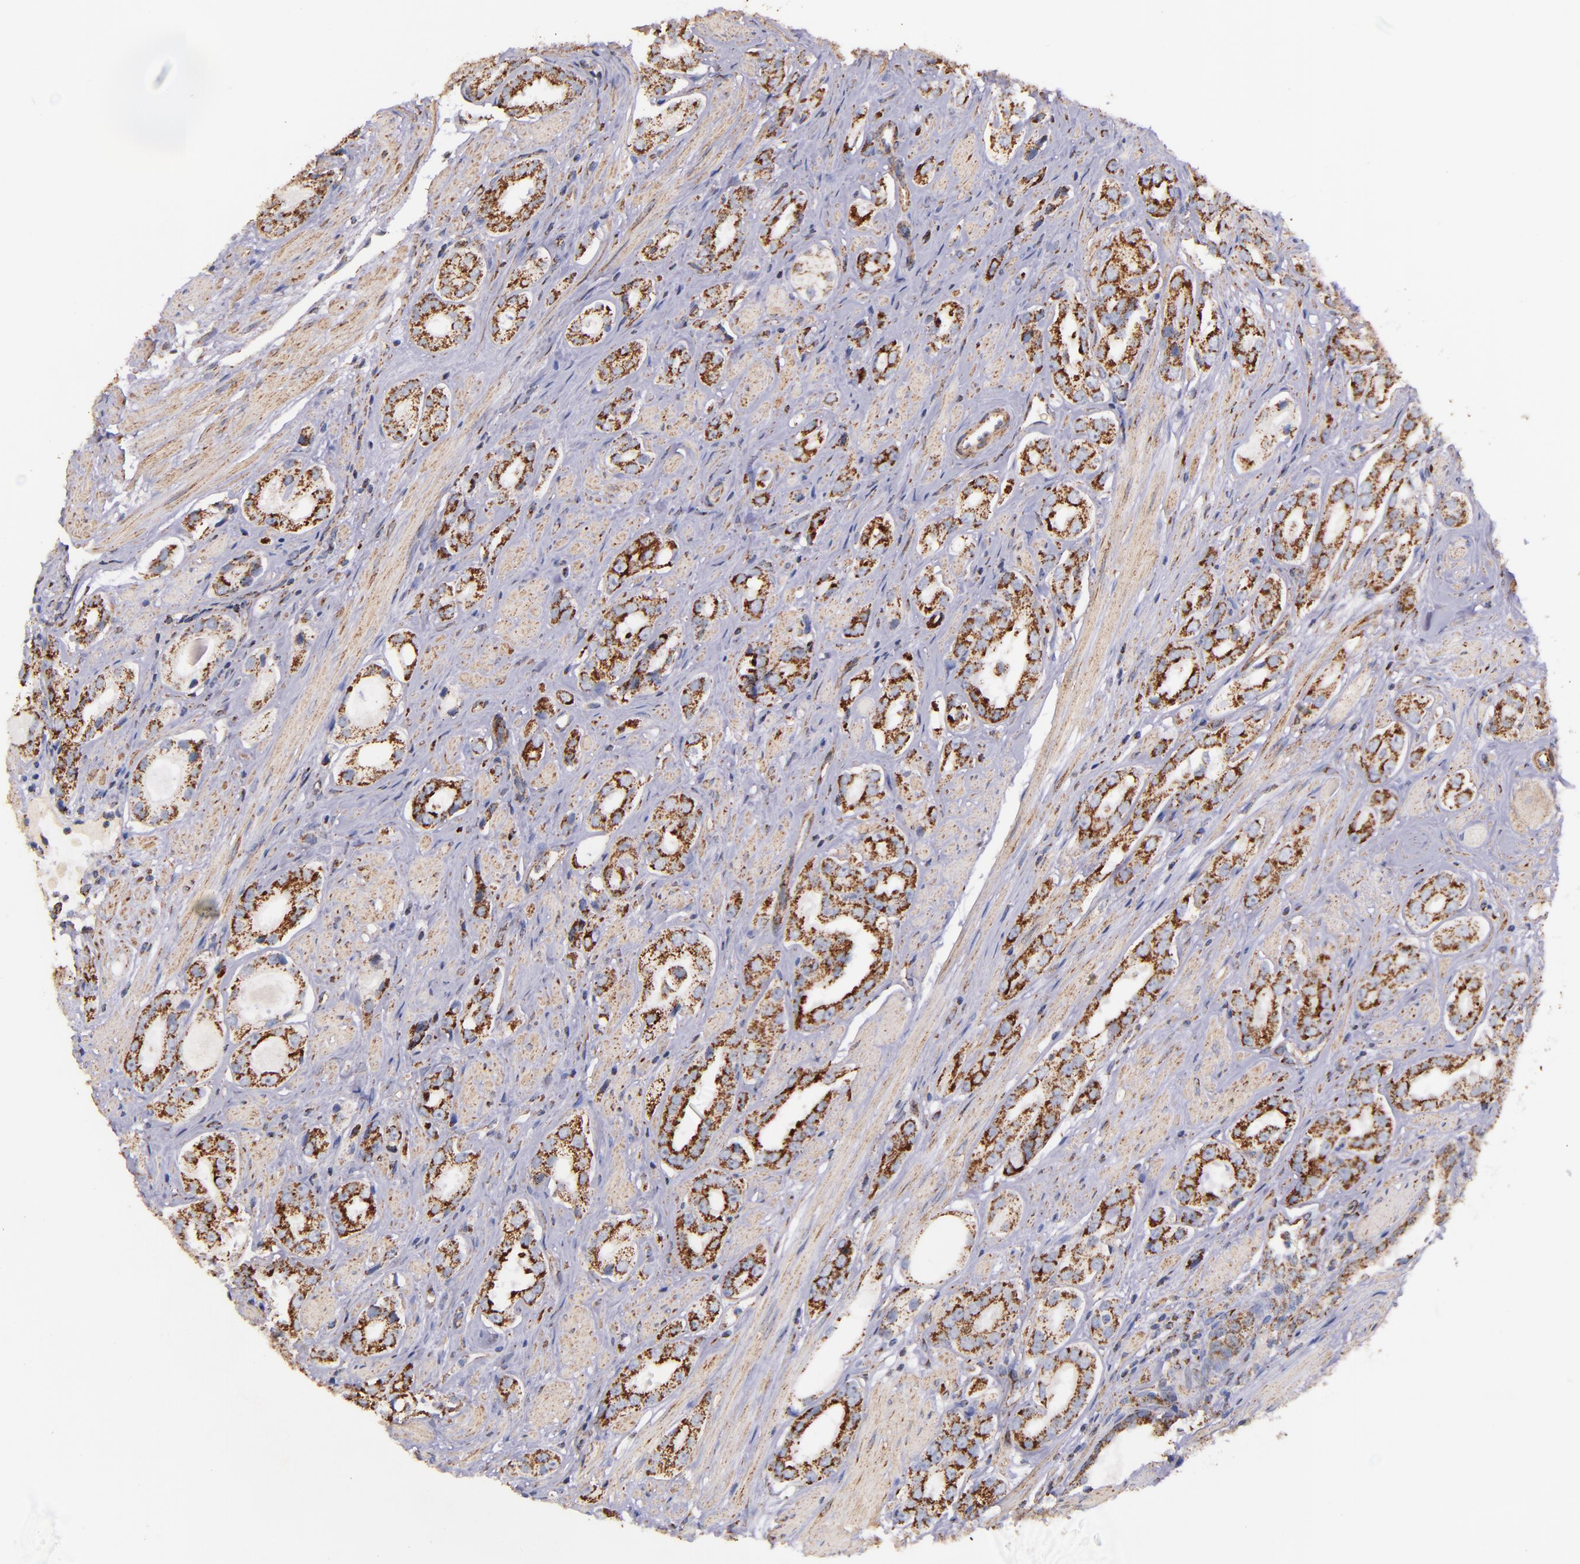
{"staining": {"intensity": "strong", "quantity": ">75%", "location": "cytoplasmic/membranous"}, "tissue": "prostate cancer", "cell_type": "Tumor cells", "image_type": "cancer", "snomed": [{"axis": "morphology", "description": "Adenocarcinoma, Medium grade"}, {"axis": "topography", "description": "Prostate"}], "caption": "About >75% of tumor cells in prostate cancer (medium-grade adenocarcinoma) display strong cytoplasmic/membranous protein positivity as visualized by brown immunohistochemical staining.", "gene": "IDH3G", "patient": {"sex": "male", "age": 53}}